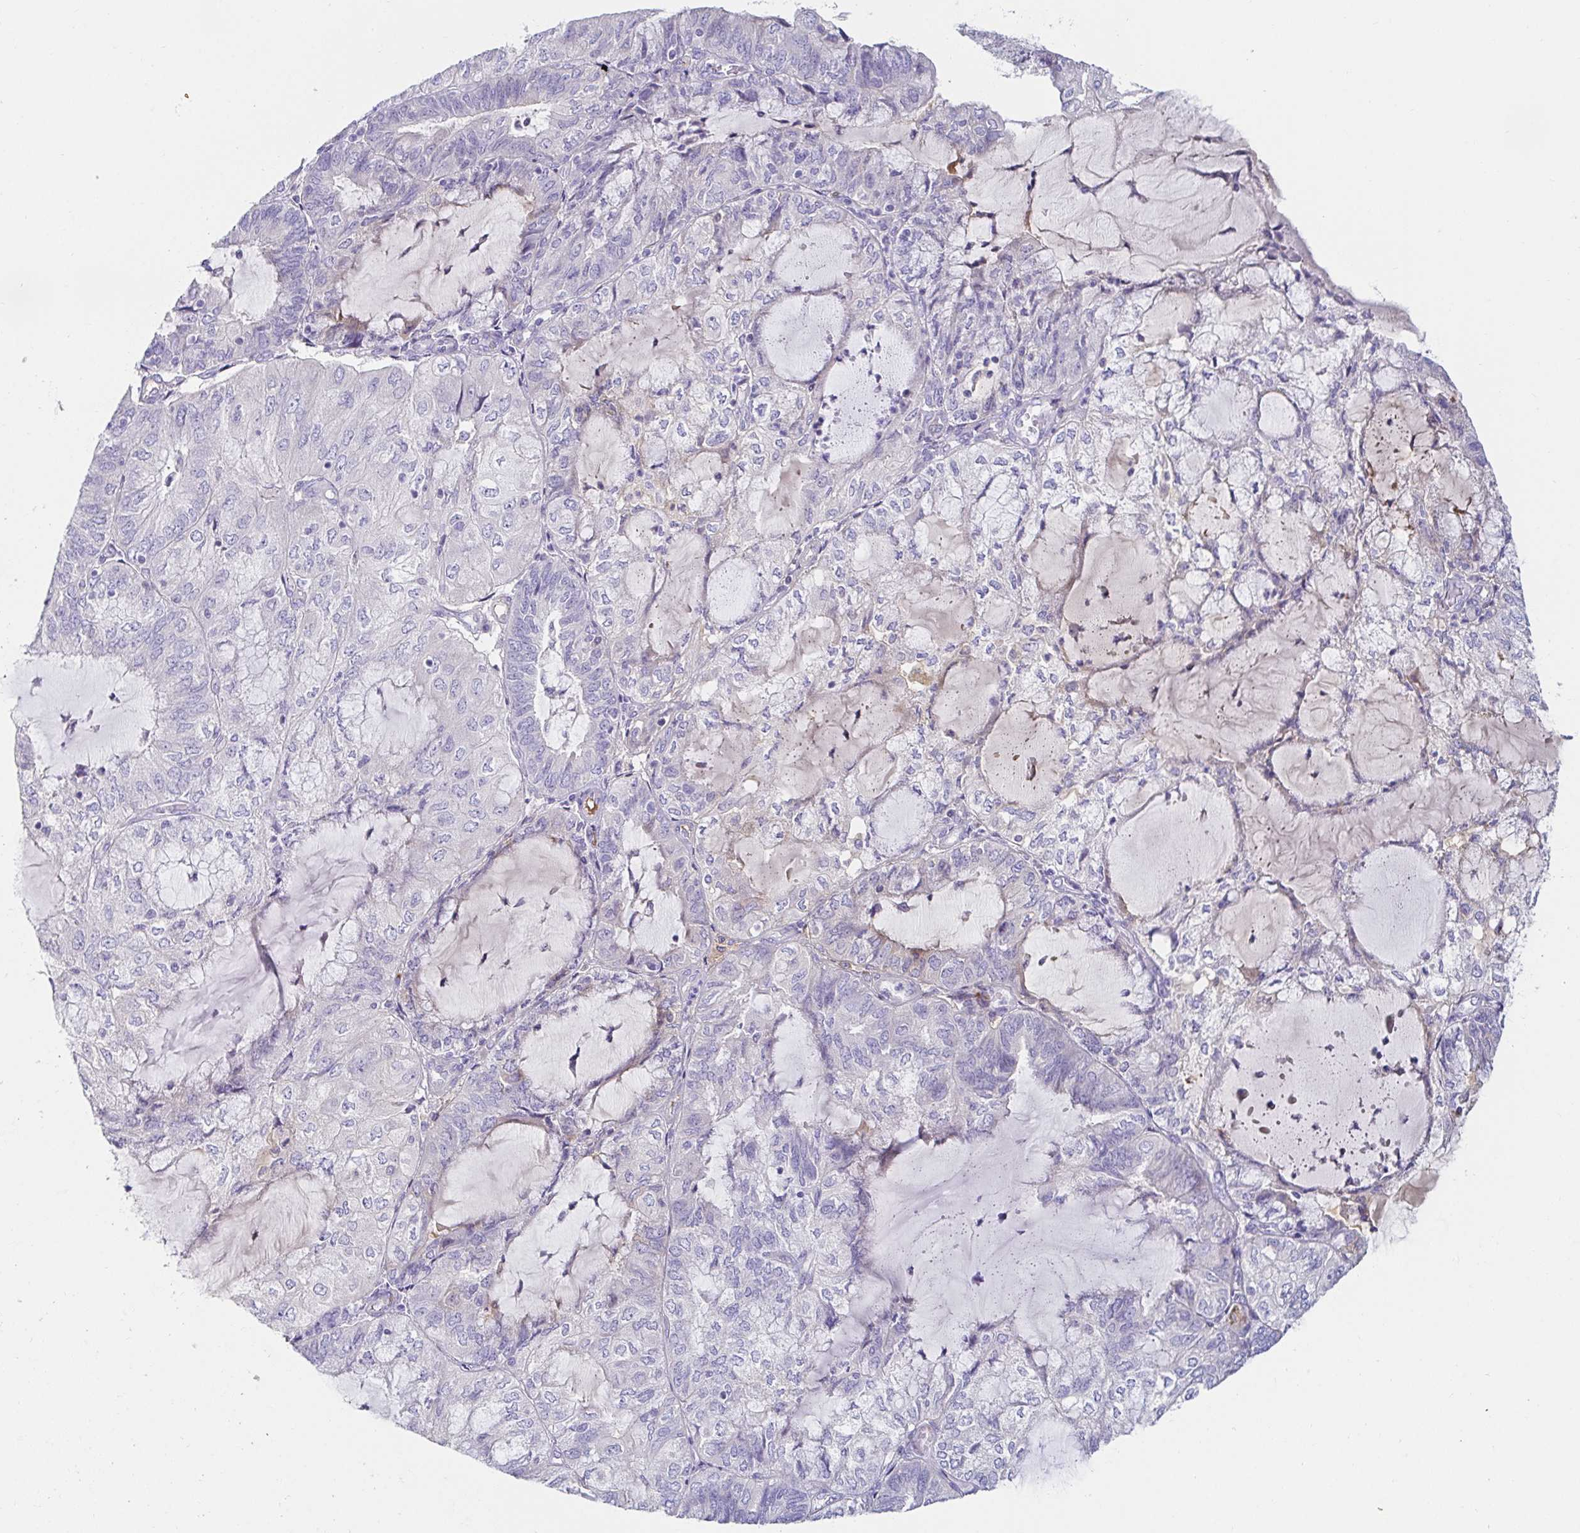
{"staining": {"intensity": "negative", "quantity": "none", "location": "none"}, "tissue": "endometrial cancer", "cell_type": "Tumor cells", "image_type": "cancer", "snomed": [{"axis": "morphology", "description": "Adenocarcinoma, NOS"}, {"axis": "topography", "description": "Endometrium"}], "caption": "DAB immunohistochemical staining of endometrial cancer (adenocarcinoma) shows no significant expression in tumor cells.", "gene": "C4orf17", "patient": {"sex": "female", "age": 81}}